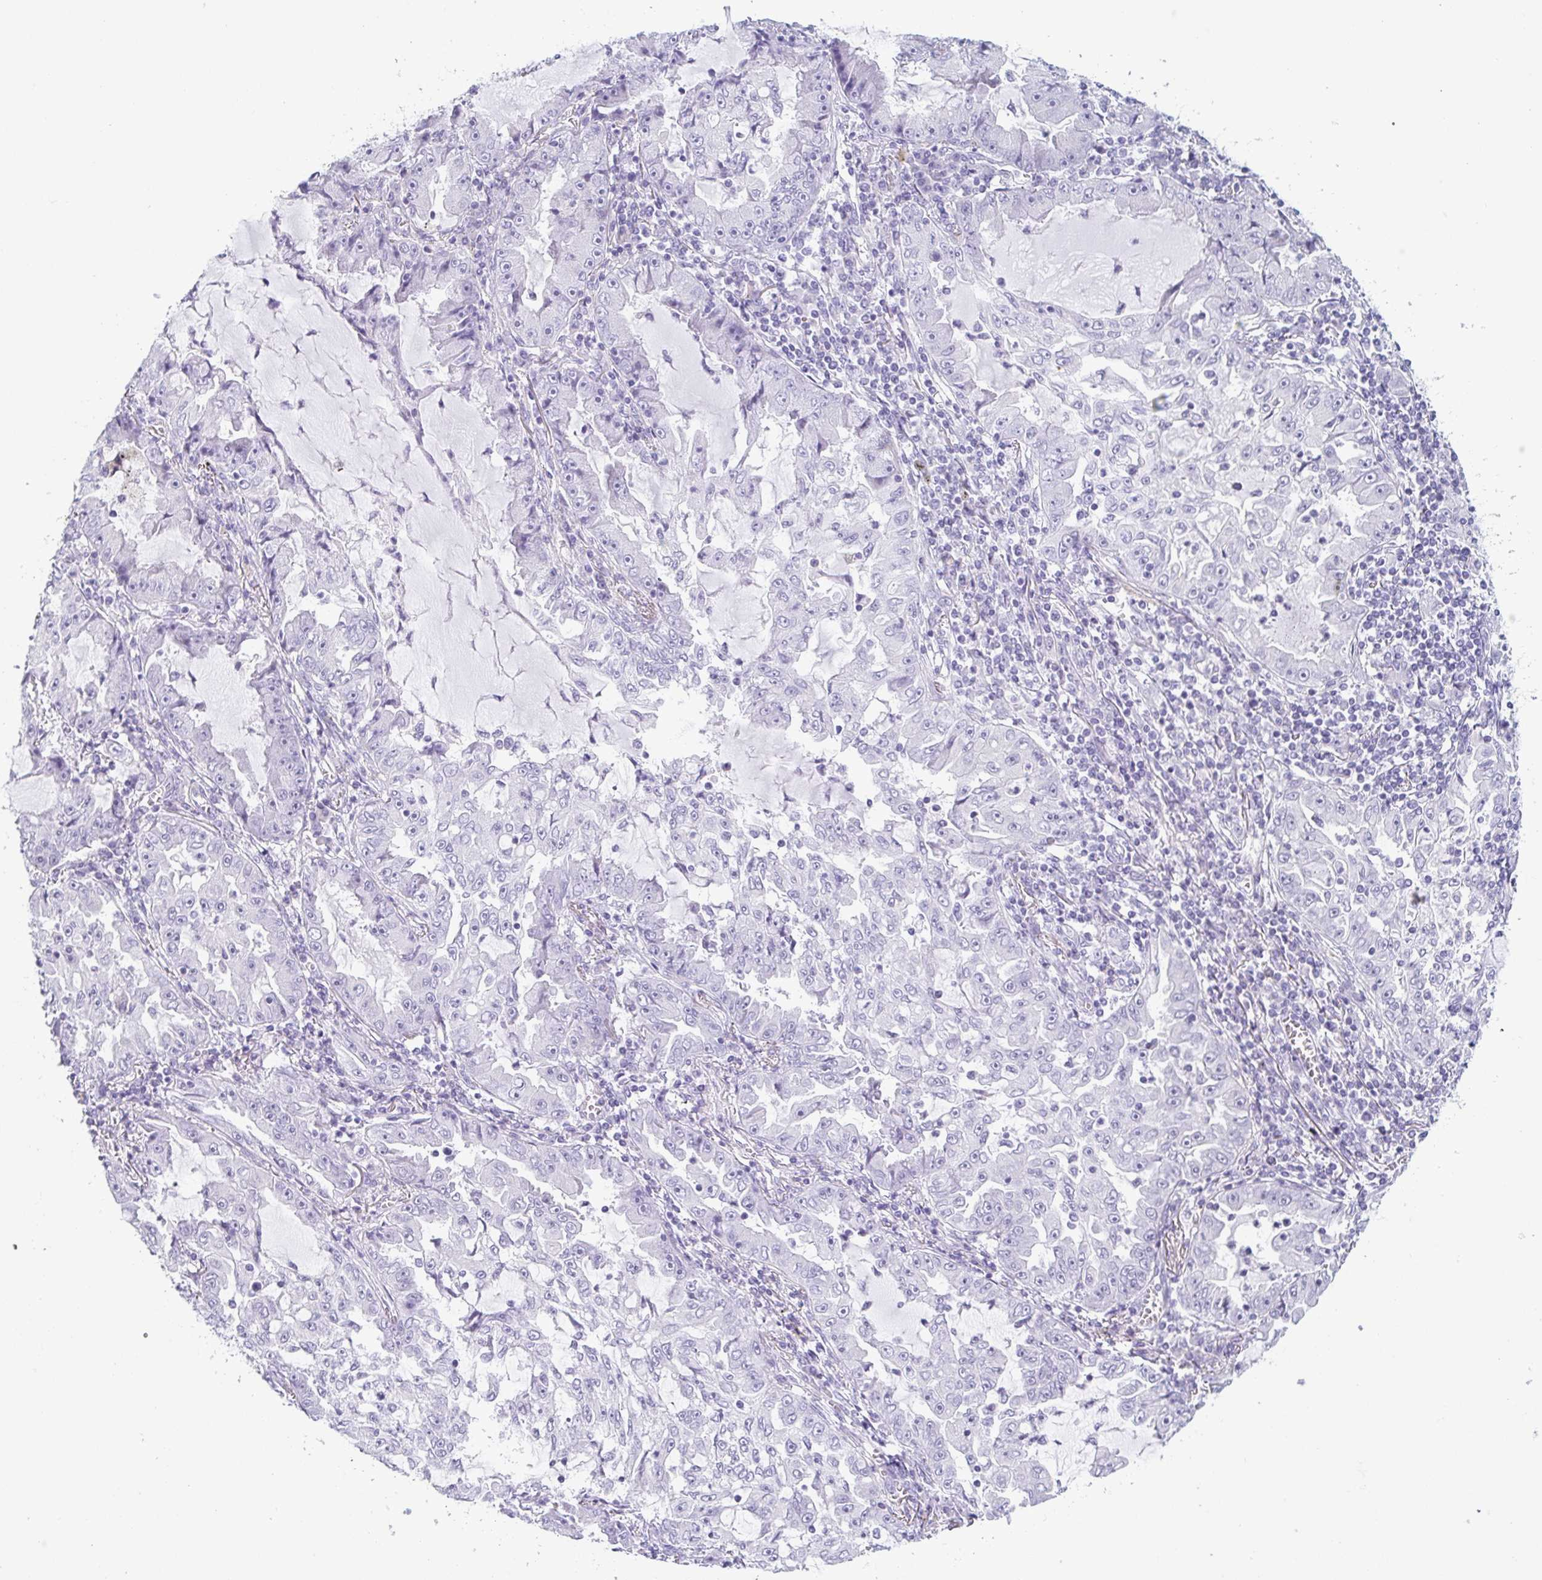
{"staining": {"intensity": "negative", "quantity": "none", "location": "none"}, "tissue": "lung cancer", "cell_type": "Tumor cells", "image_type": "cancer", "snomed": [{"axis": "morphology", "description": "Adenocarcinoma, NOS"}, {"axis": "topography", "description": "Lung"}], "caption": "Micrograph shows no significant protein expression in tumor cells of lung cancer (adenocarcinoma).", "gene": "PRR27", "patient": {"sex": "female", "age": 52}}